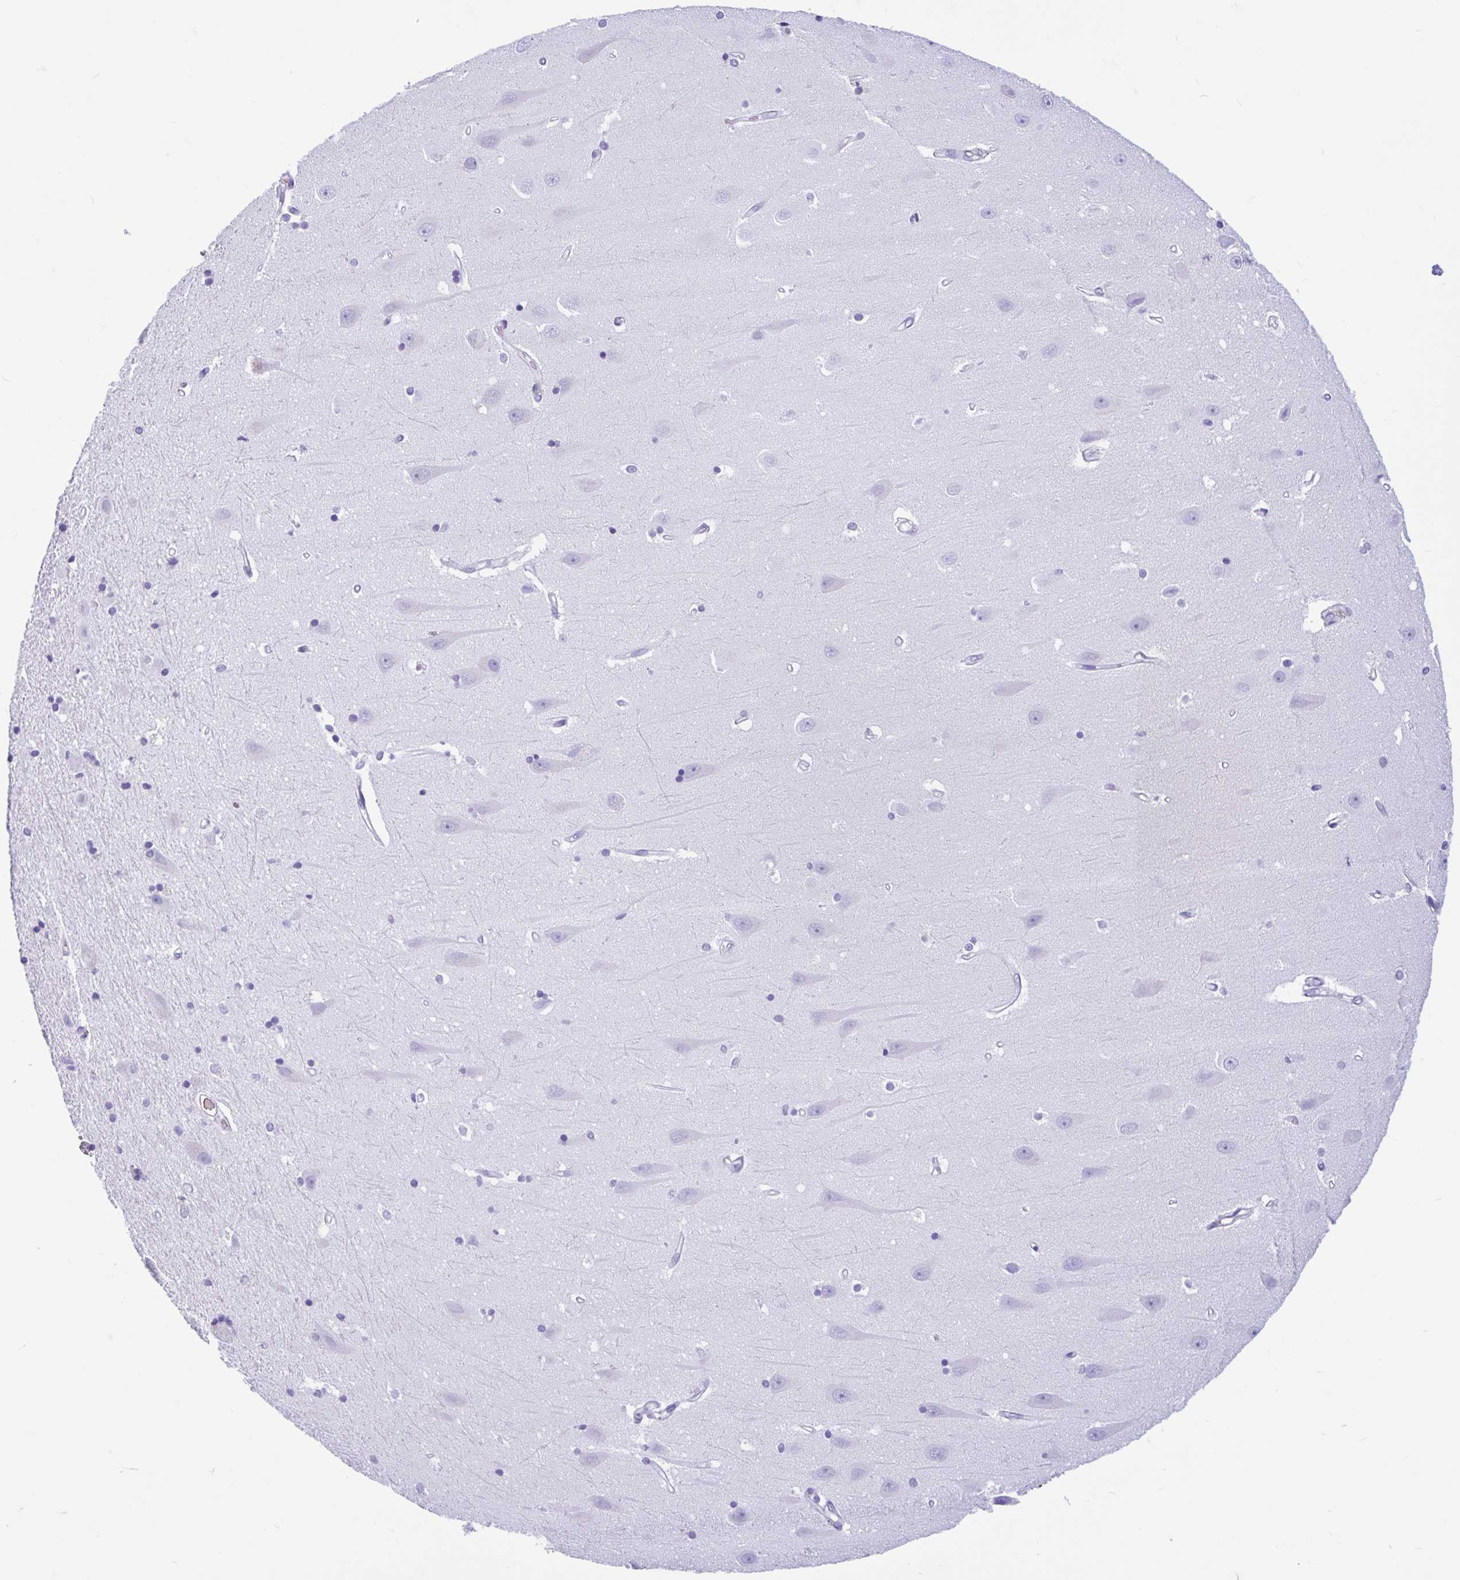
{"staining": {"intensity": "negative", "quantity": "none", "location": "none"}, "tissue": "hippocampus", "cell_type": "Glial cells", "image_type": "normal", "snomed": [{"axis": "morphology", "description": "Normal tissue, NOS"}, {"axis": "topography", "description": "Hippocampus"}], "caption": "IHC photomicrograph of unremarkable human hippocampus stained for a protein (brown), which displays no expression in glial cells.", "gene": "TMEM79", "patient": {"sex": "male", "age": 63}}